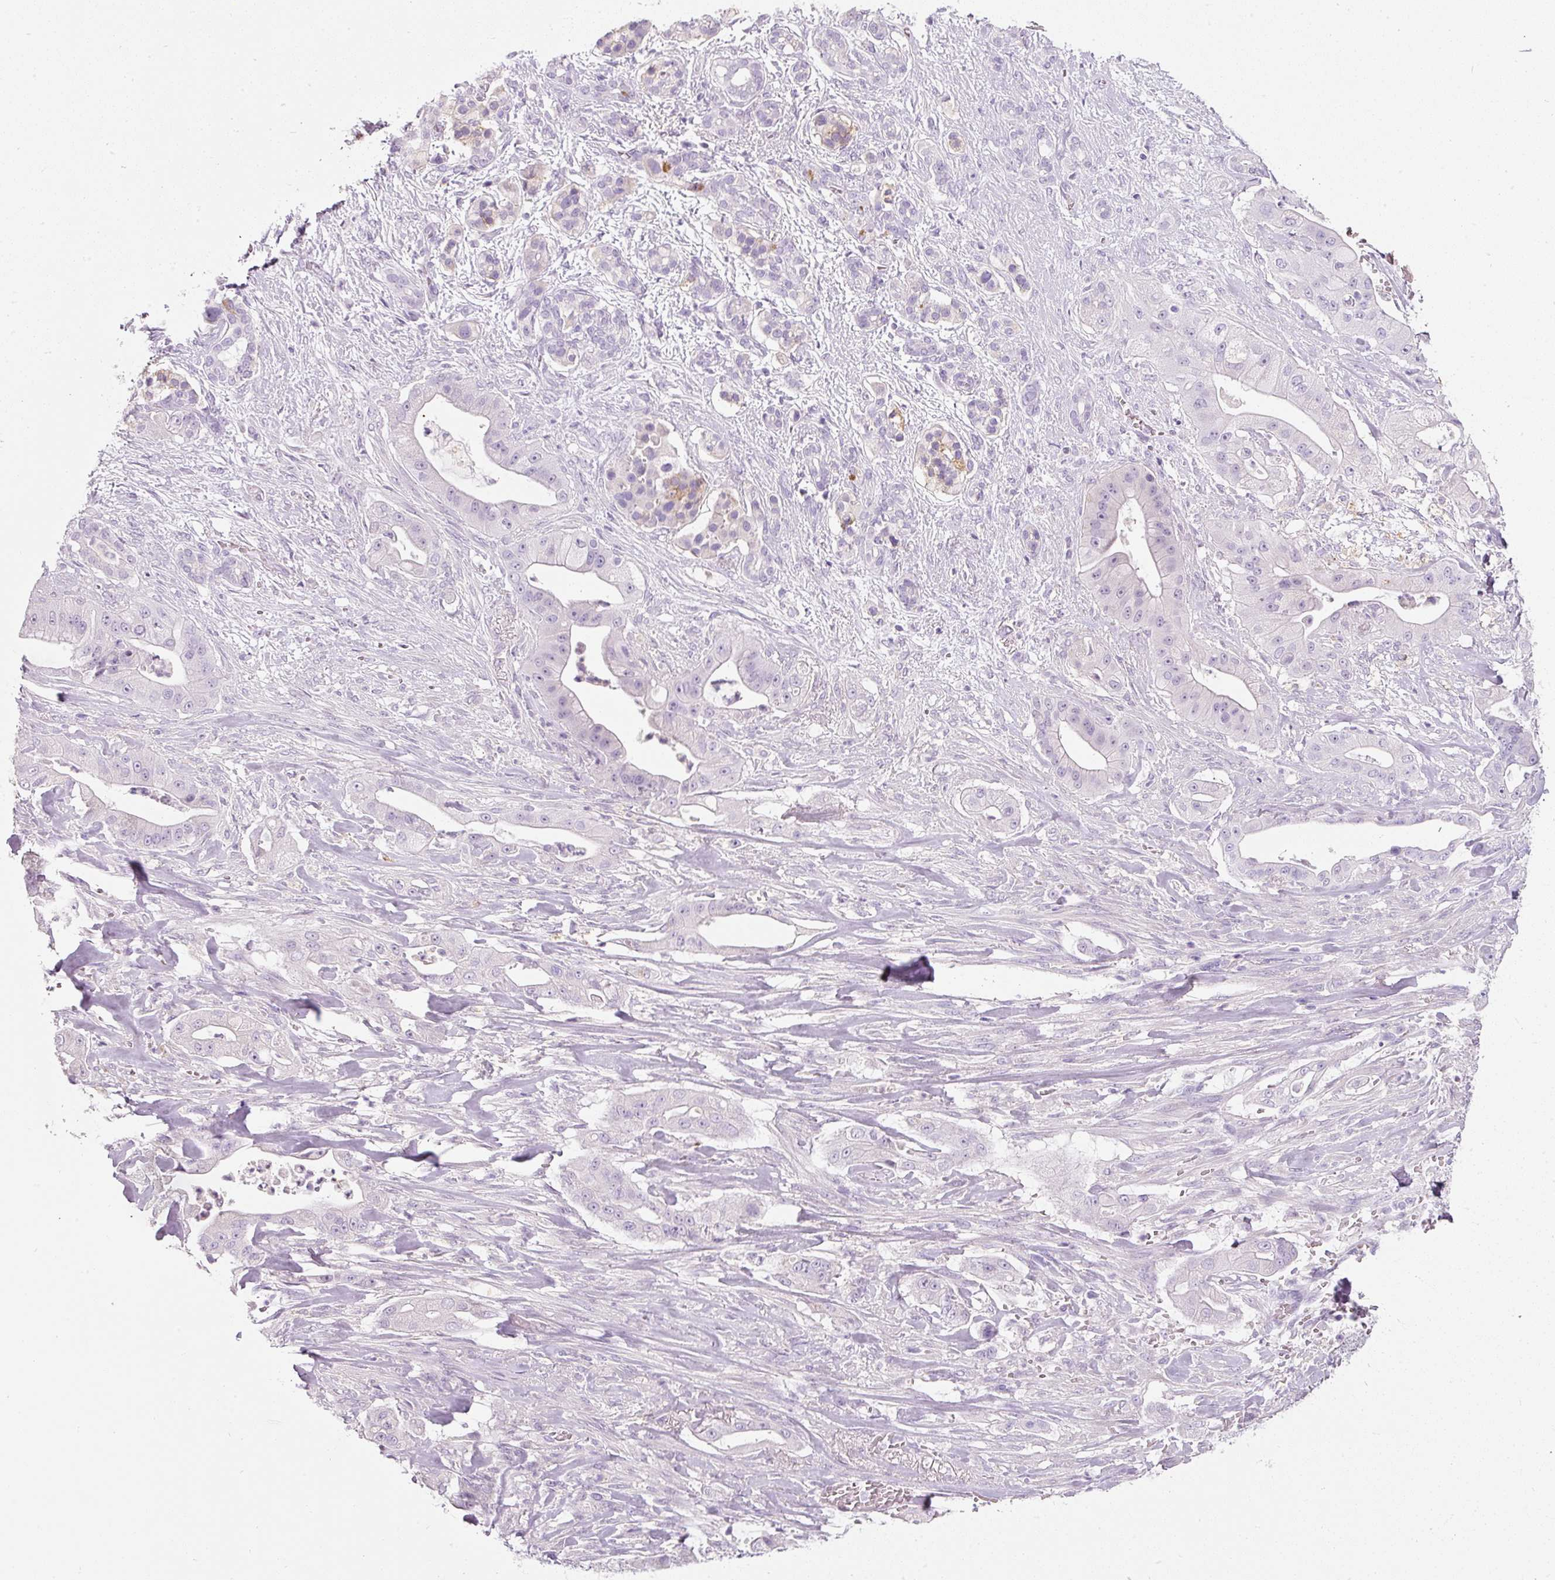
{"staining": {"intensity": "negative", "quantity": "none", "location": "none"}, "tissue": "pancreatic cancer", "cell_type": "Tumor cells", "image_type": "cancer", "snomed": [{"axis": "morphology", "description": "Adenocarcinoma, NOS"}, {"axis": "topography", "description": "Pancreas"}], "caption": "Protein analysis of pancreatic adenocarcinoma shows no significant expression in tumor cells.", "gene": "DNM1", "patient": {"sex": "male", "age": 57}}